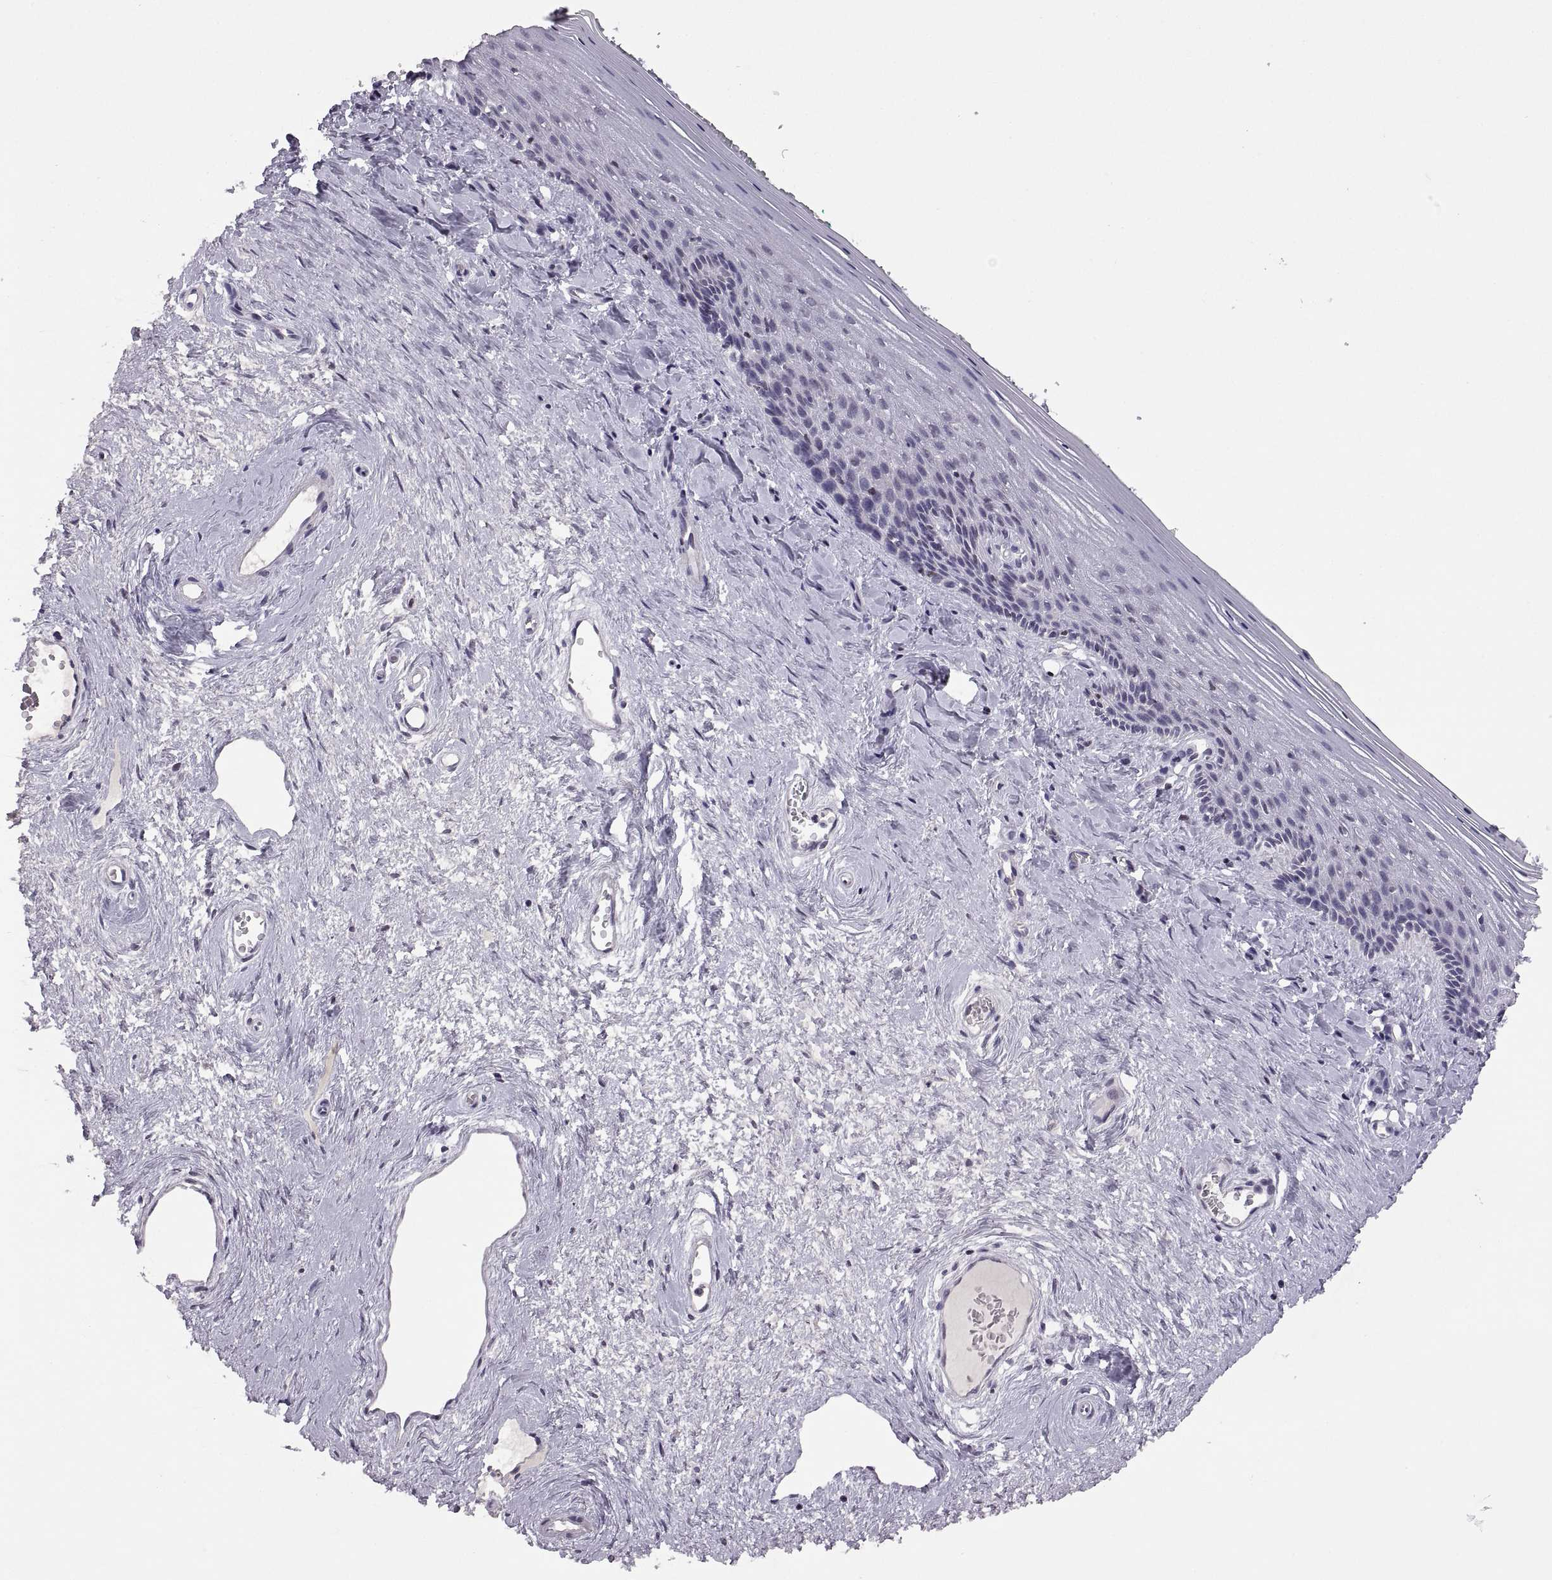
{"staining": {"intensity": "negative", "quantity": "none", "location": "none"}, "tissue": "vagina", "cell_type": "Squamous epithelial cells", "image_type": "normal", "snomed": [{"axis": "morphology", "description": "Normal tissue, NOS"}, {"axis": "topography", "description": "Vagina"}], "caption": "A high-resolution histopathology image shows IHC staining of benign vagina, which exhibits no significant positivity in squamous epithelial cells.", "gene": "NEK2", "patient": {"sex": "female", "age": 45}}